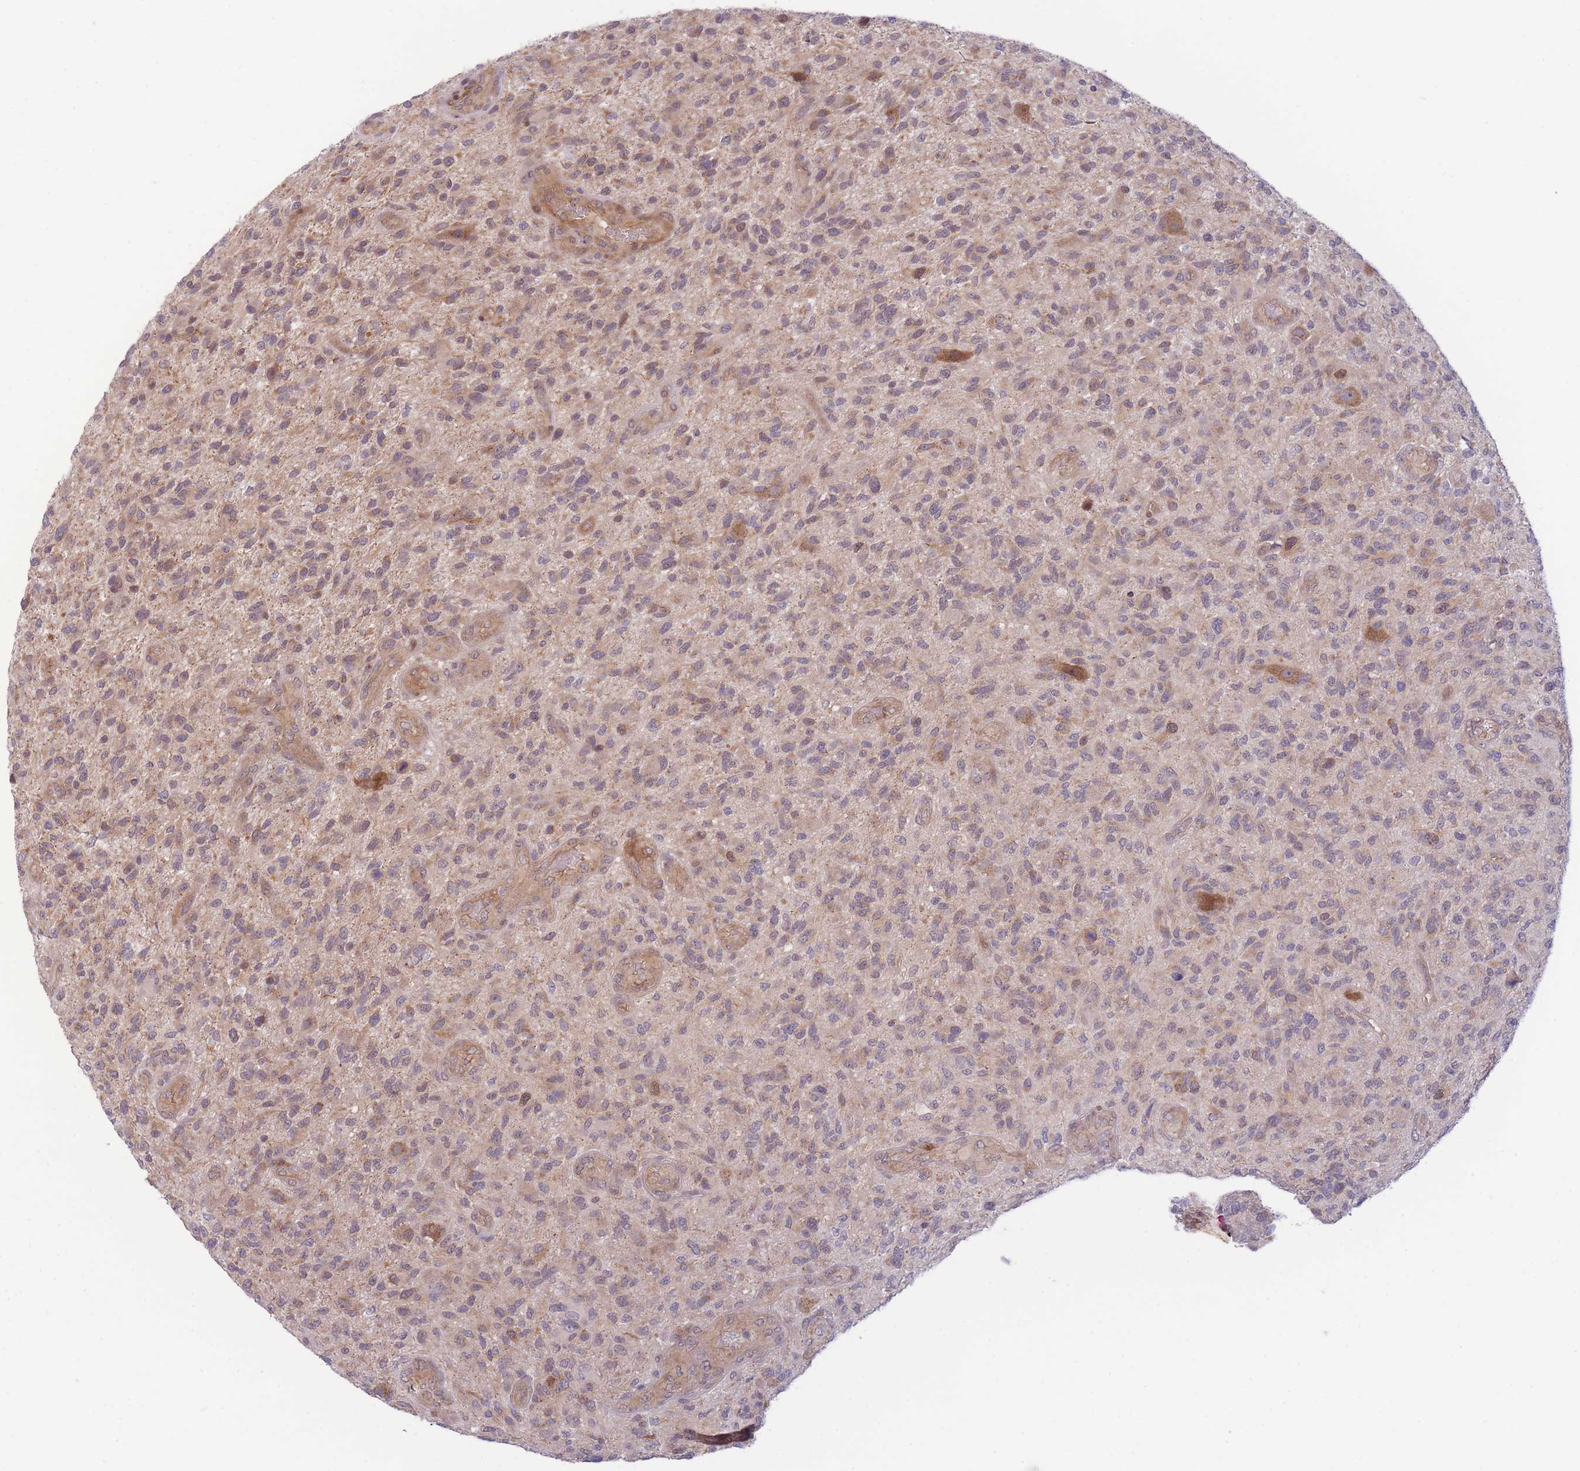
{"staining": {"intensity": "moderate", "quantity": "<25%", "location": "cytoplasmic/membranous"}, "tissue": "glioma", "cell_type": "Tumor cells", "image_type": "cancer", "snomed": [{"axis": "morphology", "description": "Glioma, malignant, High grade"}, {"axis": "topography", "description": "Brain"}], "caption": "This is a micrograph of immunohistochemistry staining of malignant glioma (high-grade), which shows moderate expression in the cytoplasmic/membranous of tumor cells.", "gene": "CDC25B", "patient": {"sex": "male", "age": 47}}